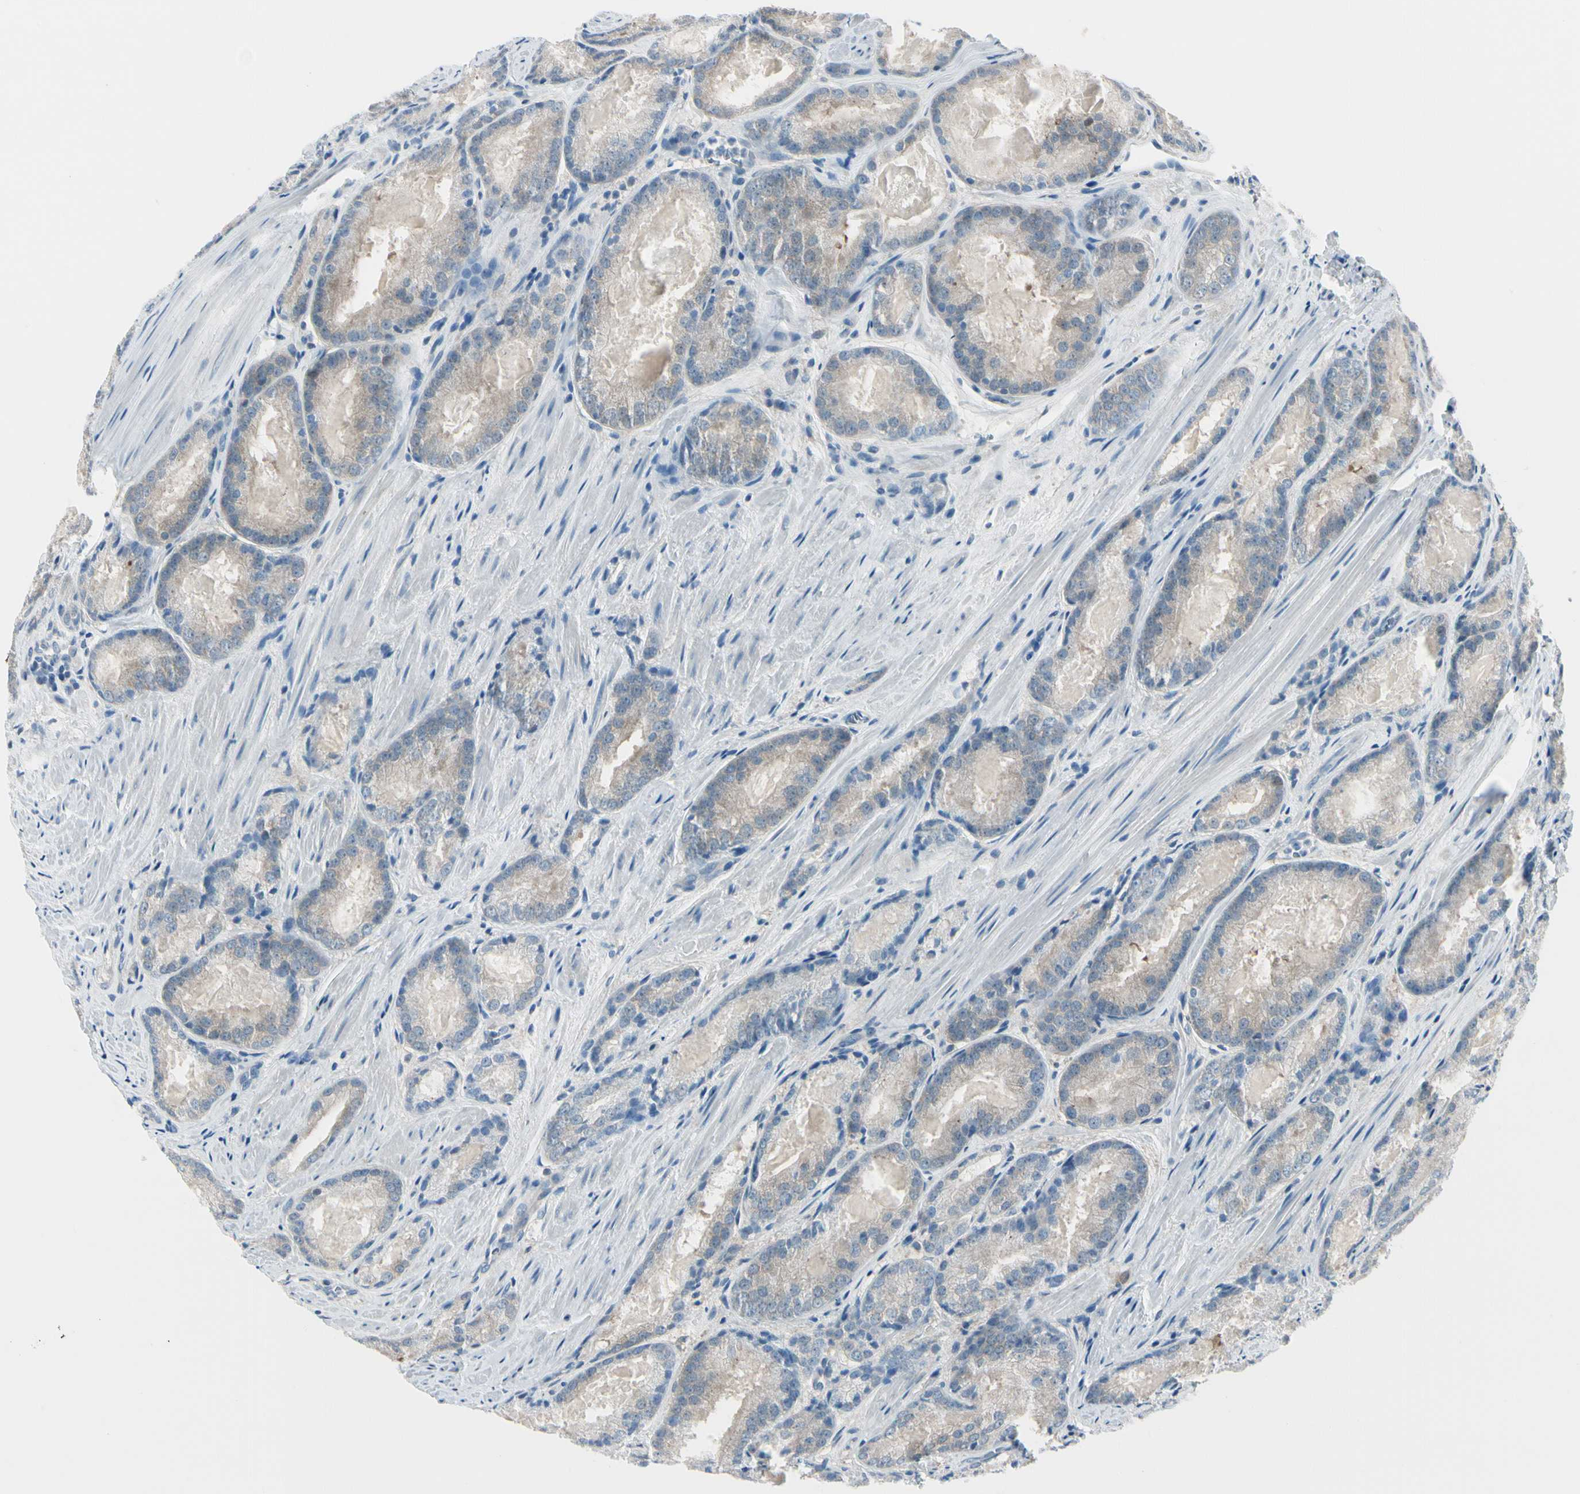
{"staining": {"intensity": "weak", "quantity": "25%-75%", "location": "cytoplasmic/membranous"}, "tissue": "prostate cancer", "cell_type": "Tumor cells", "image_type": "cancer", "snomed": [{"axis": "morphology", "description": "Adenocarcinoma, Low grade"}, {"axis": "topography", "description": "Prostate"}], "caption": "Adenocarcinoma (low-grade) (prostate) stained with a brown dye reveals weak cytoplasmic/membranous positive expression in approximately 25%-75% of tumor cells.", "gene": "PEBP1", "patient": {"sex": "male", "age": 64}}